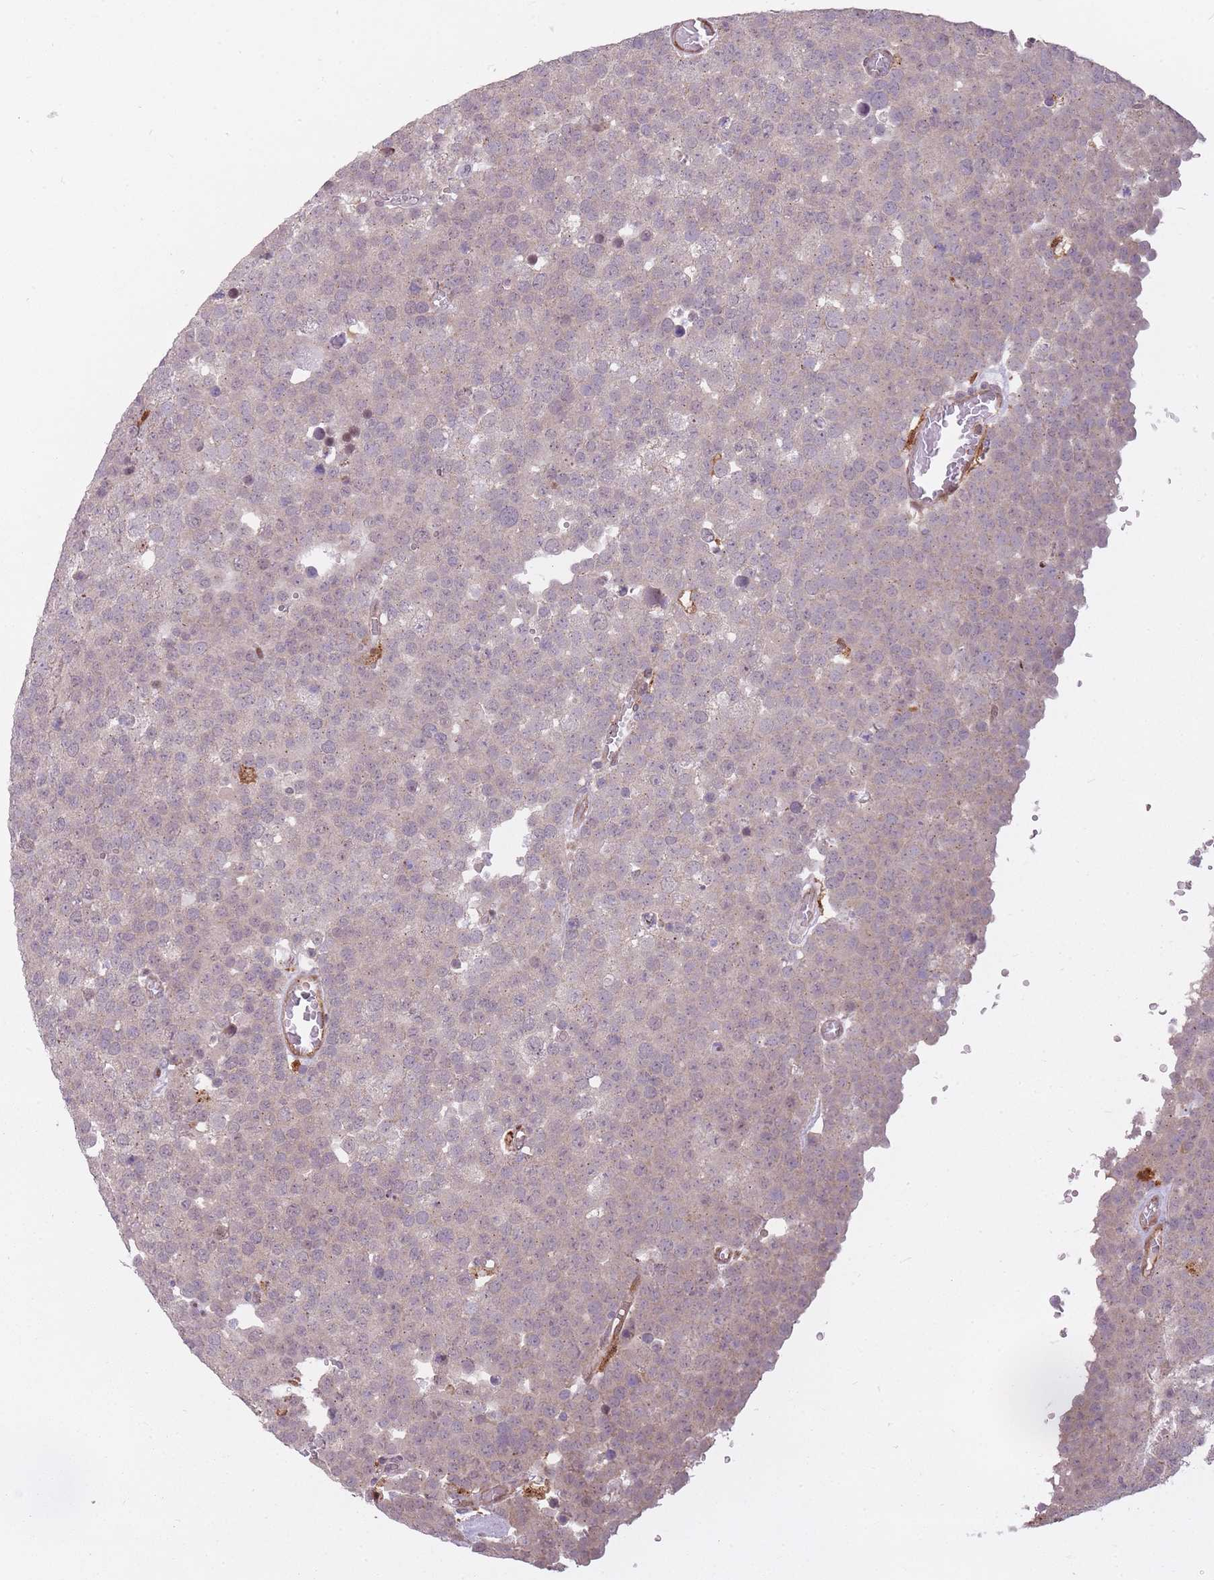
{"staining": {"intensity": "weak", "quantity": "<25%", "location": "cytoplasmic/membranous"}, "tissue": "testis cancer", "cell_type": "Tumor cells", "image_type": "cancer", "snomed": [{"axis": "morphology", "description": "Normal tissue, NOS"}, {"axis": "morphology", "description": "Seminoma, NOS"}, {"axis": "topography", "description": "Testis"}], "caption": "An IHC histopathology image of testis seminoma is shown. There is no staining in tumor cells of testis seminoma. (Brightfield microscopy of DAB IHC at high magnification).", "gene": "LGALS9", "patient": {"sex": "male", "age": 71}}